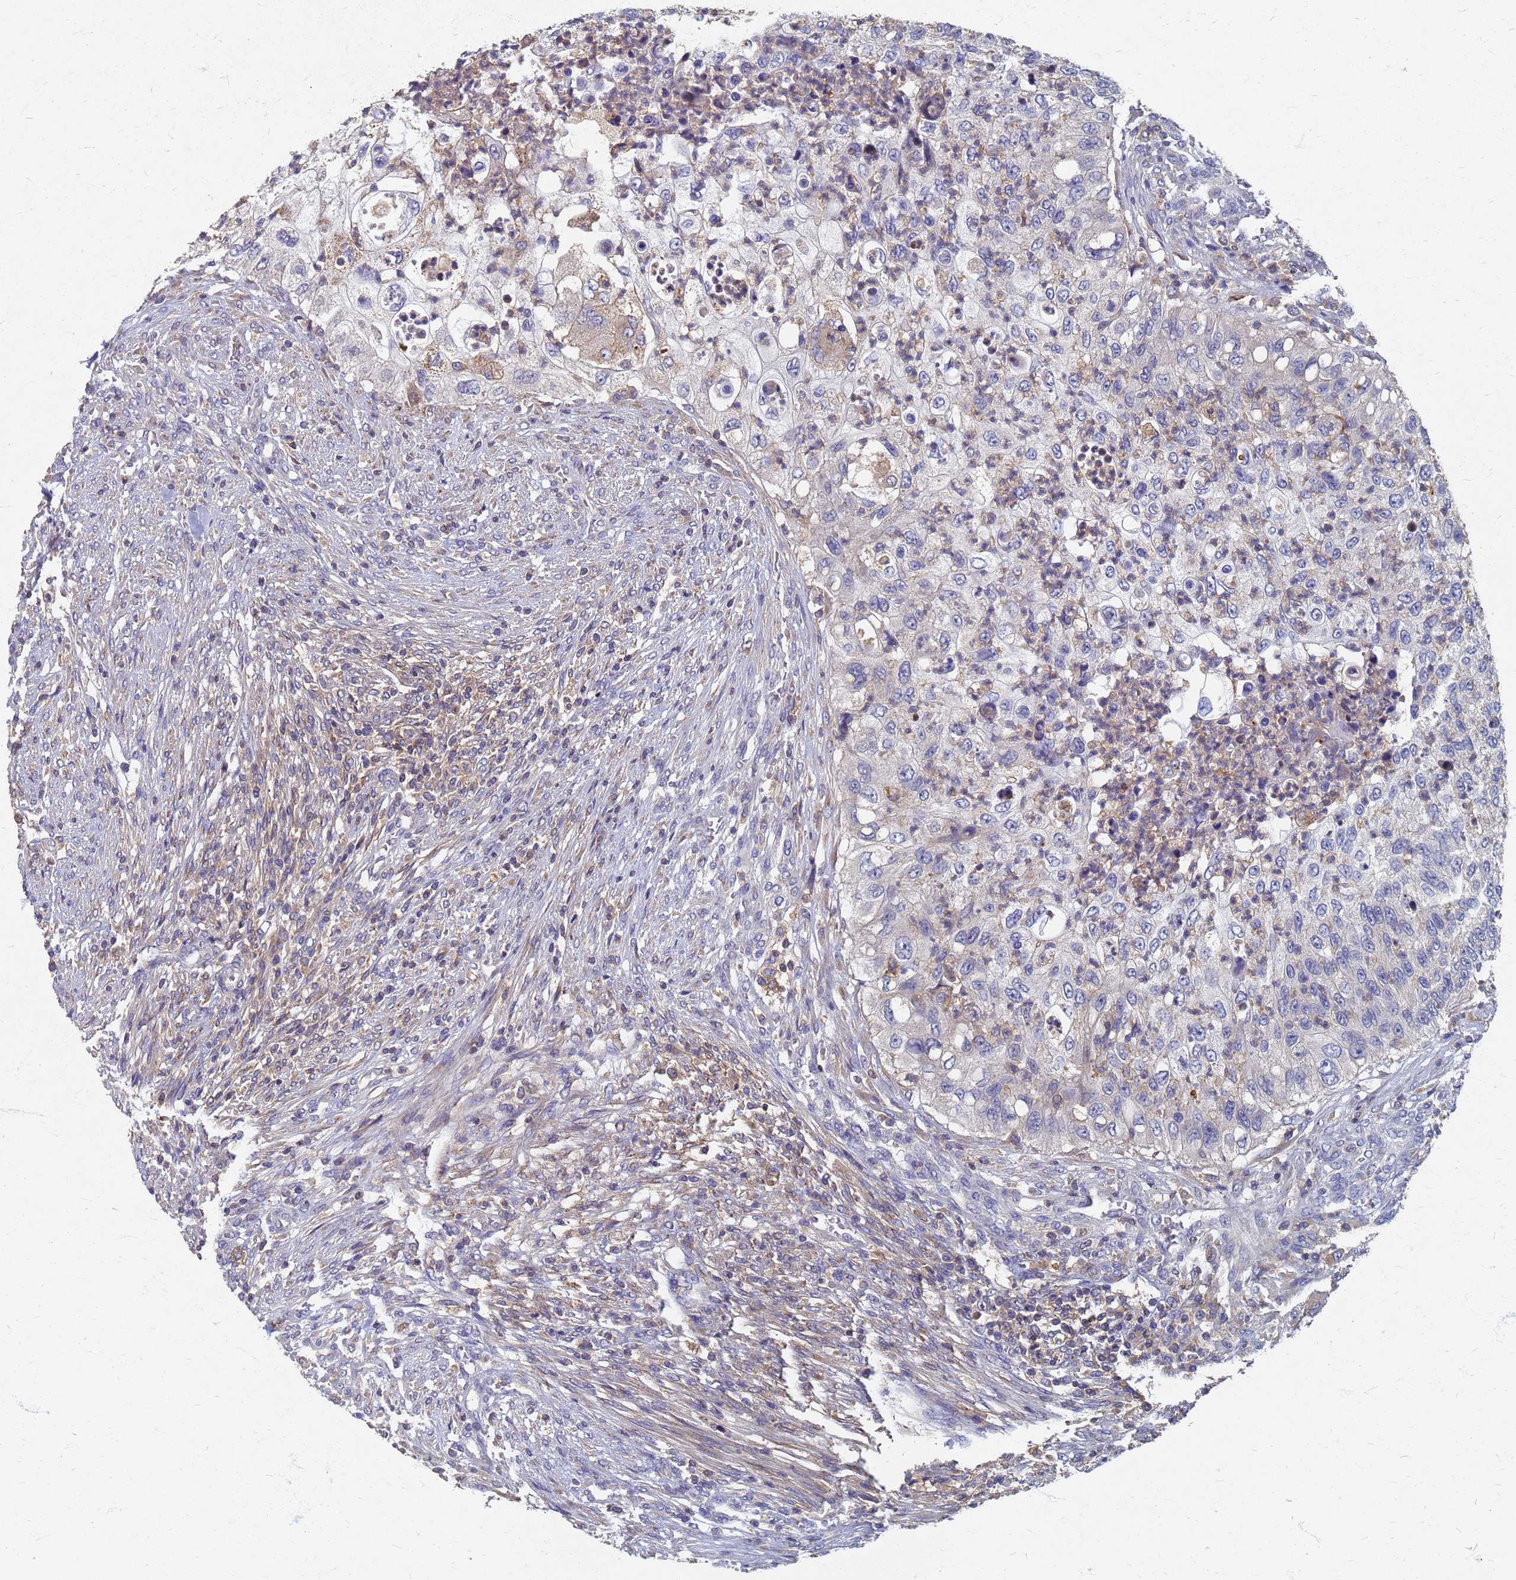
{"staining": {"intensity": "negative", "quantity": "none", "location": "none"}, "tissue": "urothelial cancer", "cell_type": "Tumor cells", "image_type": "cancer", "snomed": [{"axis": "morphology", "description": "Urothelial carcinoma, High grade"}, {"axis": "topography", "description": "Urinary bladder"}], "caption": "Human urothelial cancer stained for a protein using immunohistochemistry (IHC) reveals no positivity in tumor cells.", "gene": "KRCC1", "patient": {"sex": "female", "age": 60}}